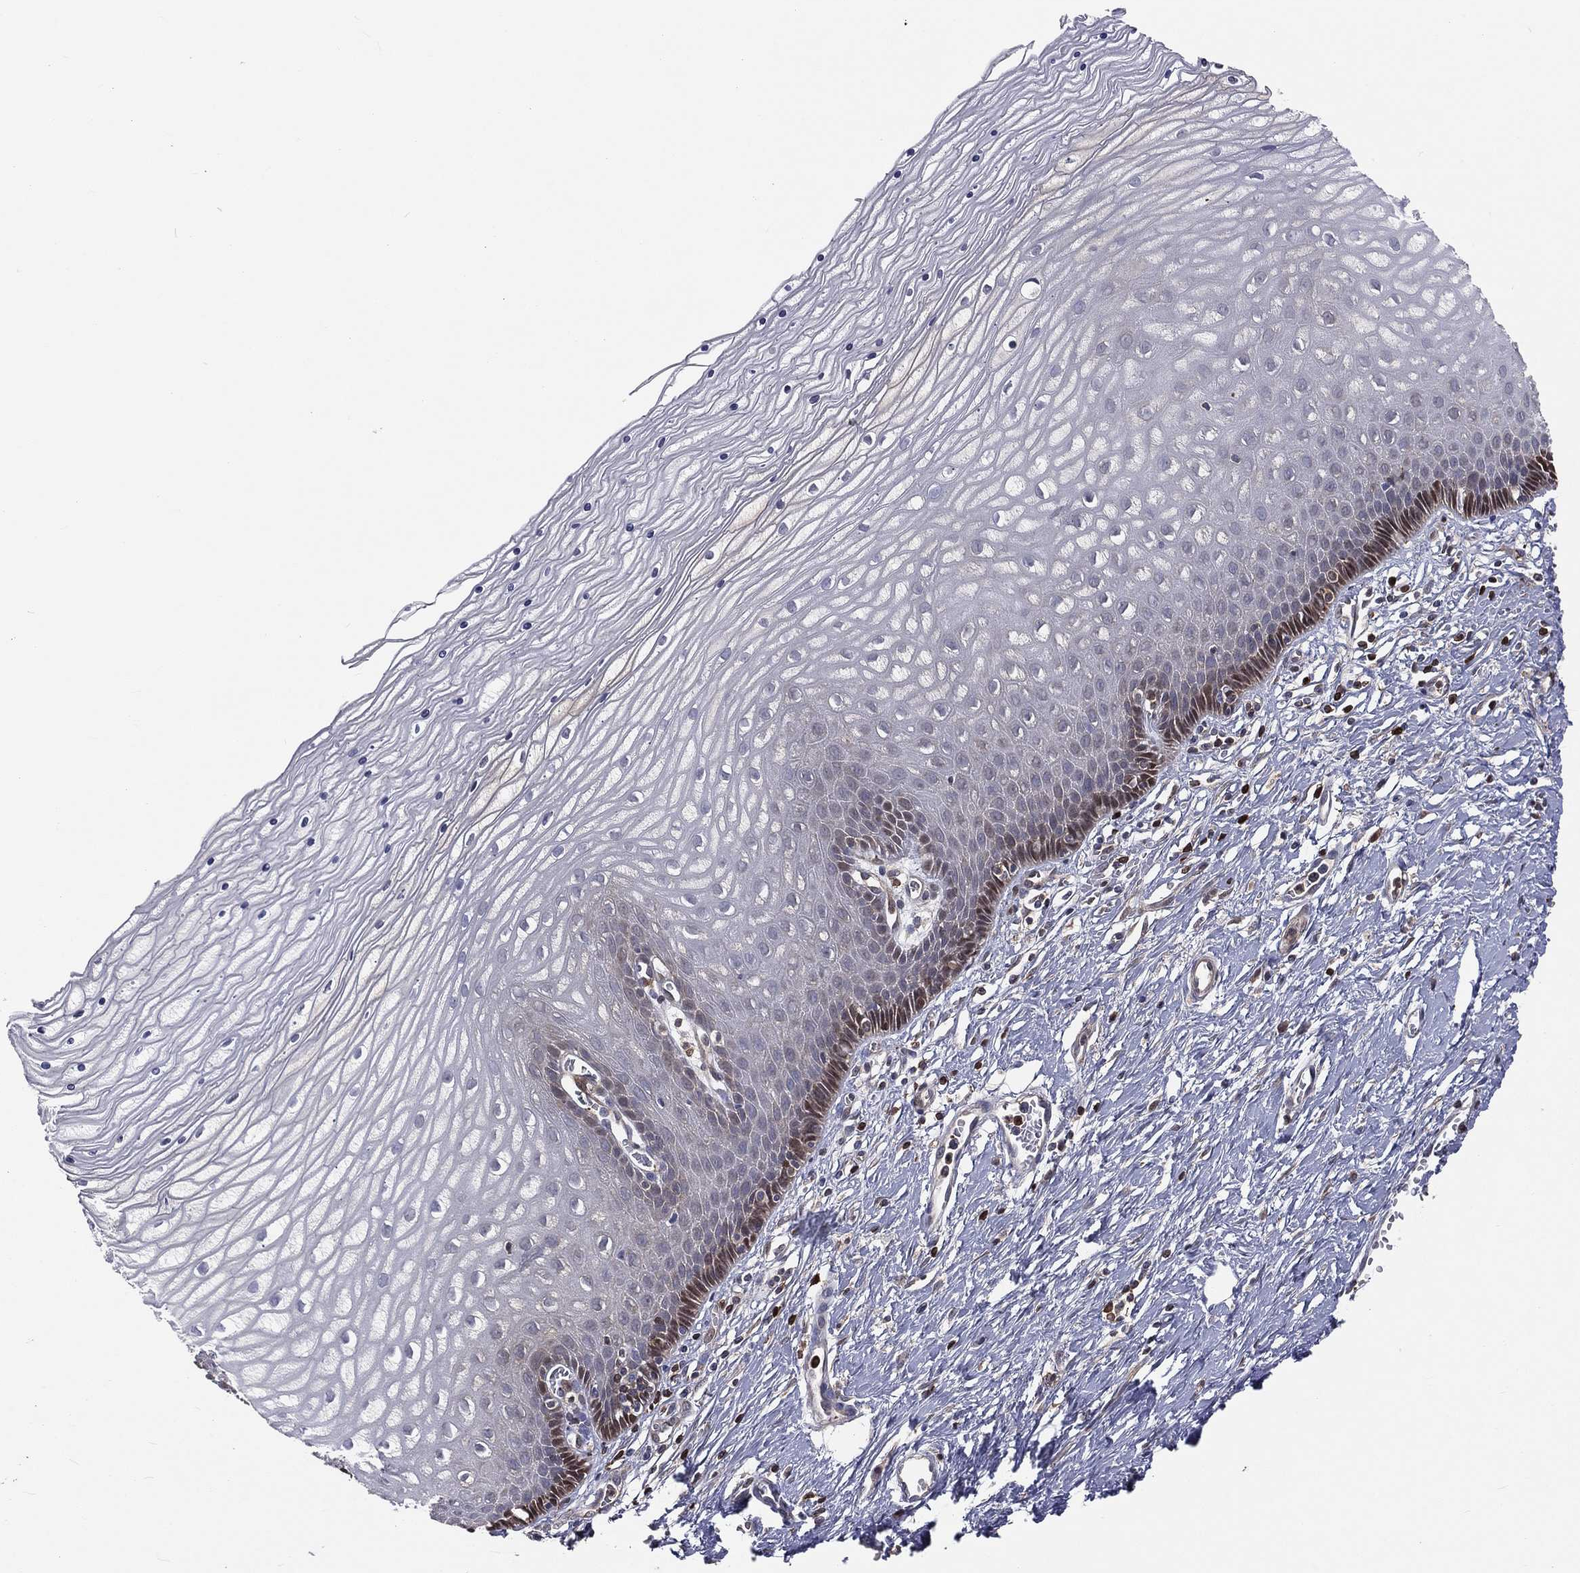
{"staining": {"intensity": "strong", "quantity": "<25%", "location": "nuclear"}, "tissue": "cervix", "cell_type": "Glandular cells", "image_type": "normal", "snomed": [{"axis": "morphology", "description": "Normal tissue, NOS"}, {"axis": "topography", "description": "Cervix"}], "caption": "Cervix stained for a protein shows strong nuclear positivity in glandular cells.", "gene": "TBC1D2", "patient": {"sex": "female", "age": 35}}